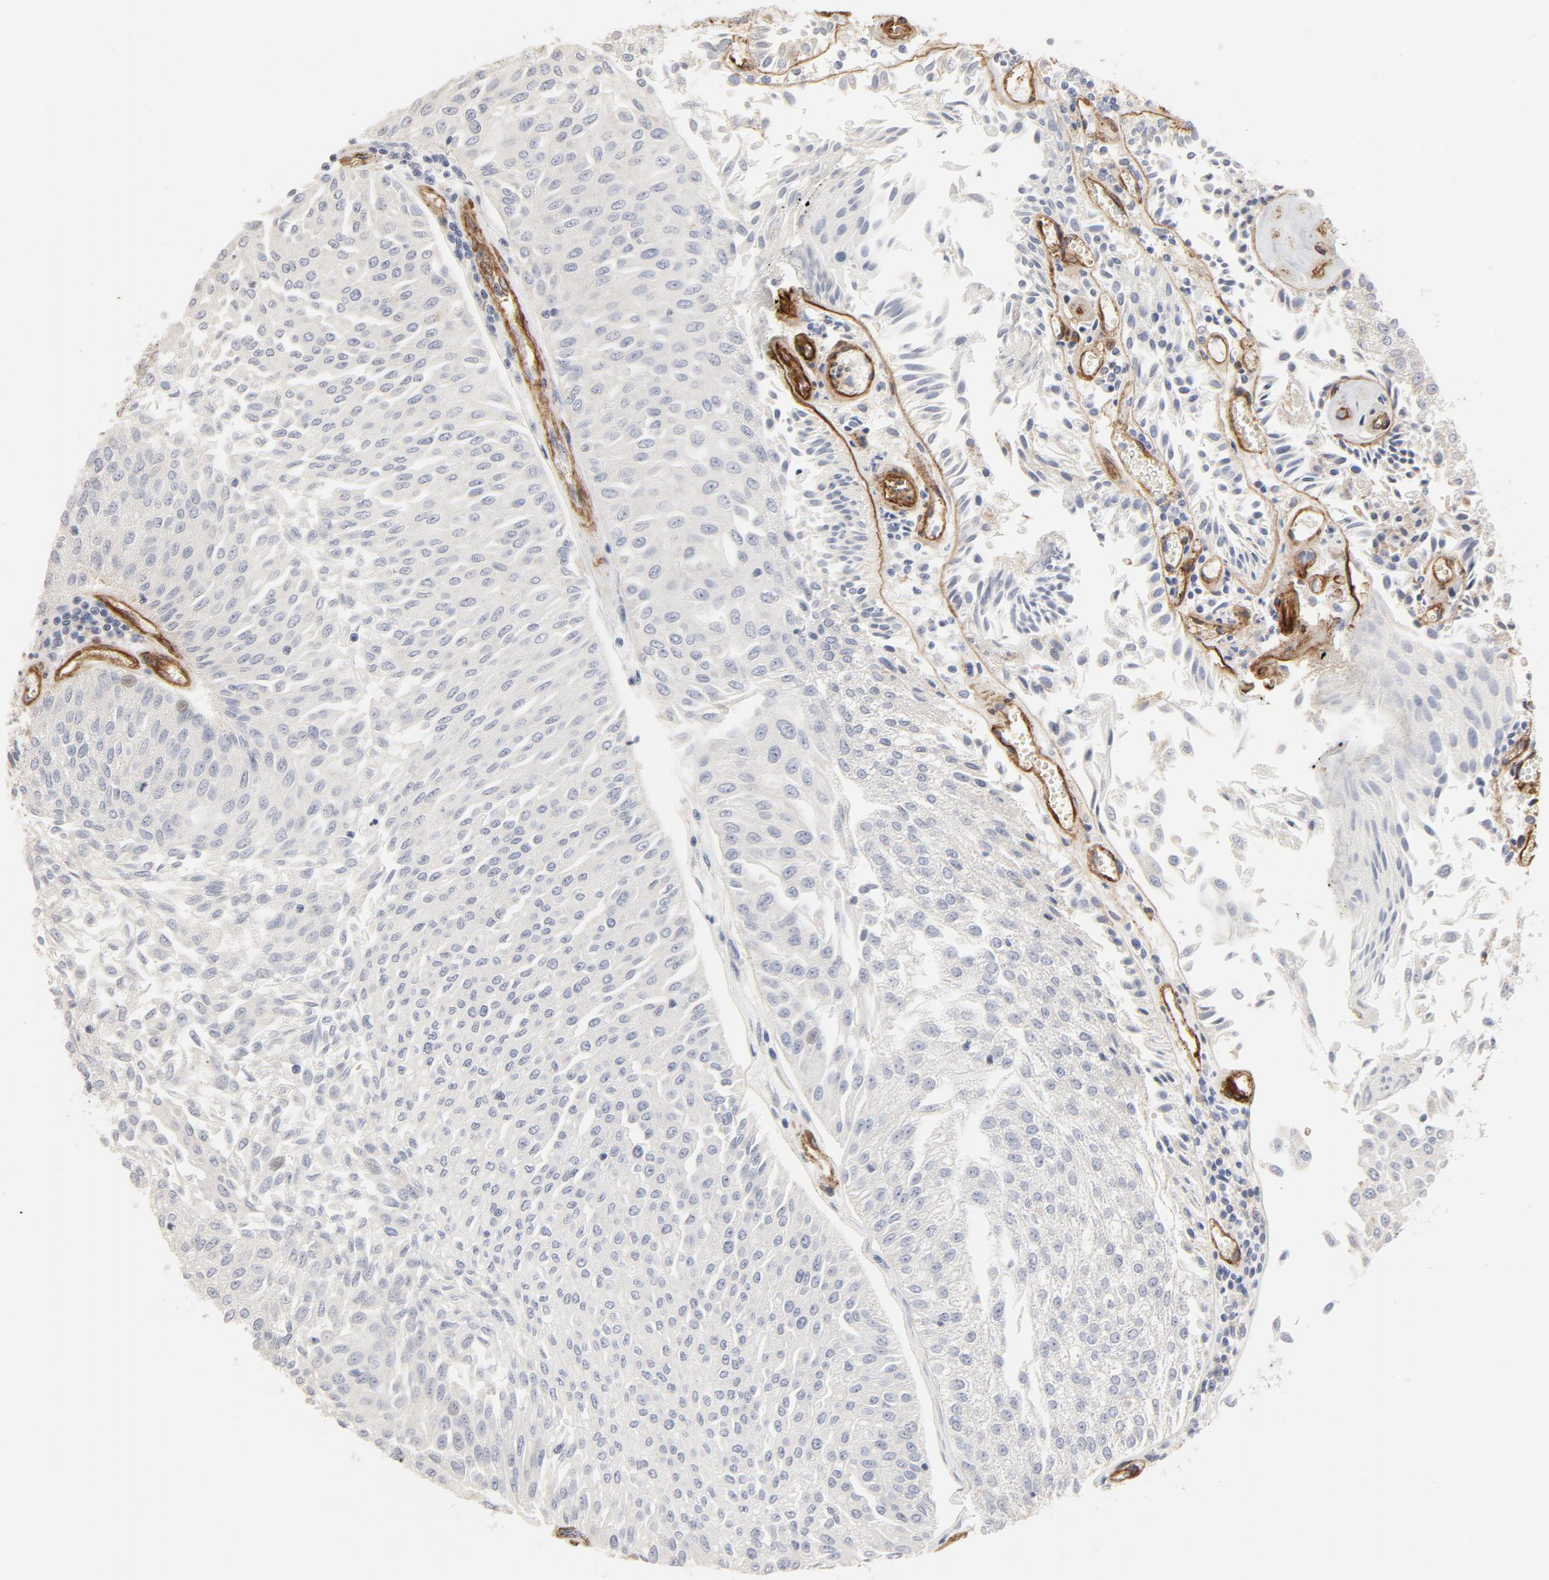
{"staining": {"intensity": "negative", "quantity": "none", "location": "none"}, "tissue": "urothelial cancer", "cell_type": "Tumor cells", "image_type": "cancer", "snomed": [{"axis": "morphology", "description": "Urothelial carcinoma, Low grade"}, {"axis": "topography", "description": "Urinary bladder"}], "caption": "Immunohistochemistry (IHC) photomicrograph of neoplastic tissue: human low-grade urothelial carcinoma stained with DAB demonstrates no significant protein expression in tumor cells.", "gene": "MAGED4", "patient": {"sex": "male", "age": 86}}